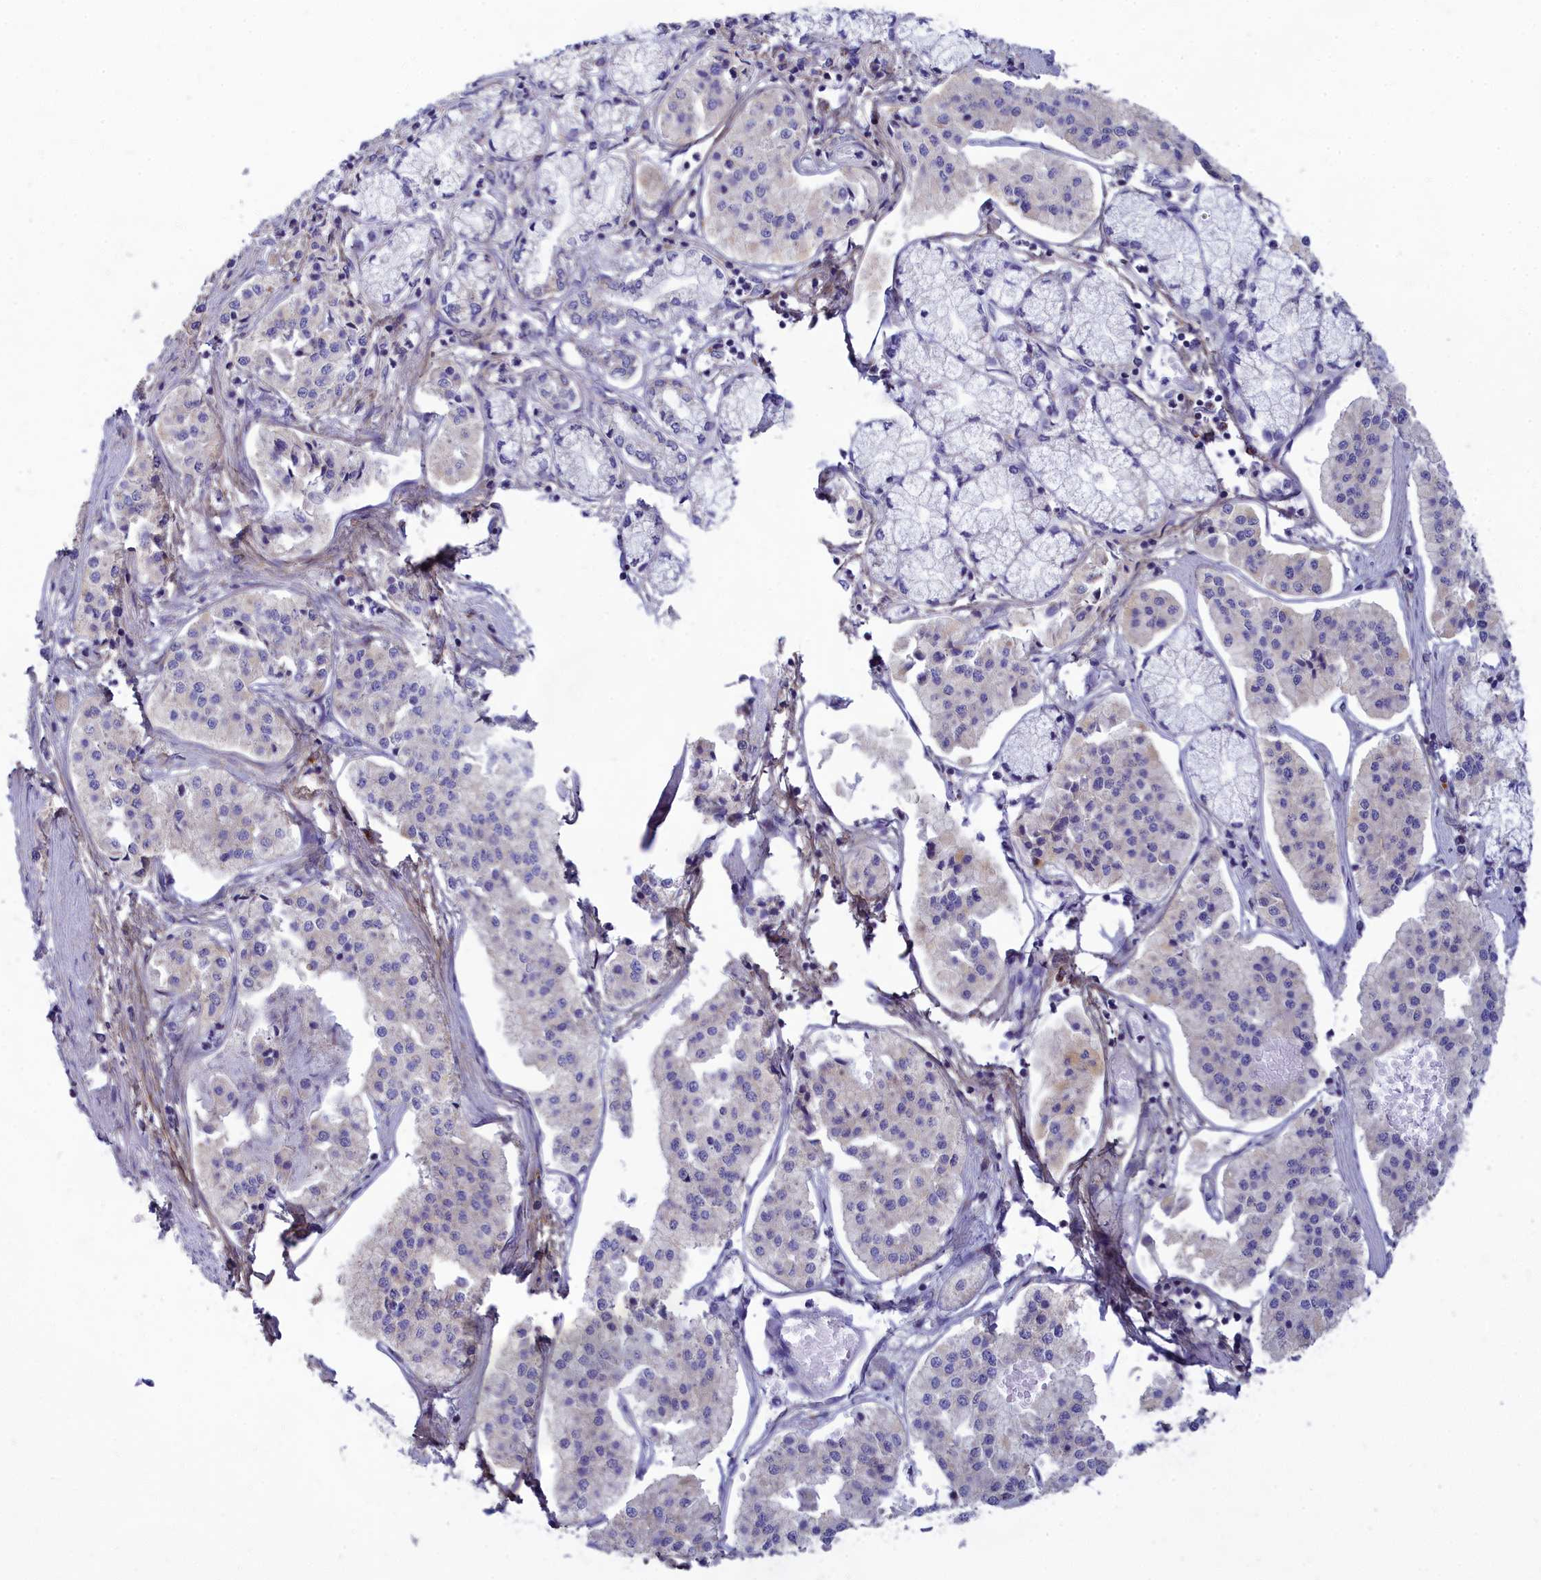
{"staining": {"intensity": "negative", "quantity": "none", "location": "none"}, "tissue": "pancreatic cancer", "cell_type": "Tumor cells", "image_type": "cancer", "snomed": [{"axis": "morphology", "description": "Adenocarcinoma, NOS"}, {"axis": "topography", "description": "Pancreas"}], "caption": "This image is of pancreatic cancer (adenocarcinoma) stained with IHC to label a protein in brown with the nuclei are counter-stained blue. There is no positivity in tumor cells.", "gene": "TMEM30B", "patient": {"sex": "female", "age": 50}}